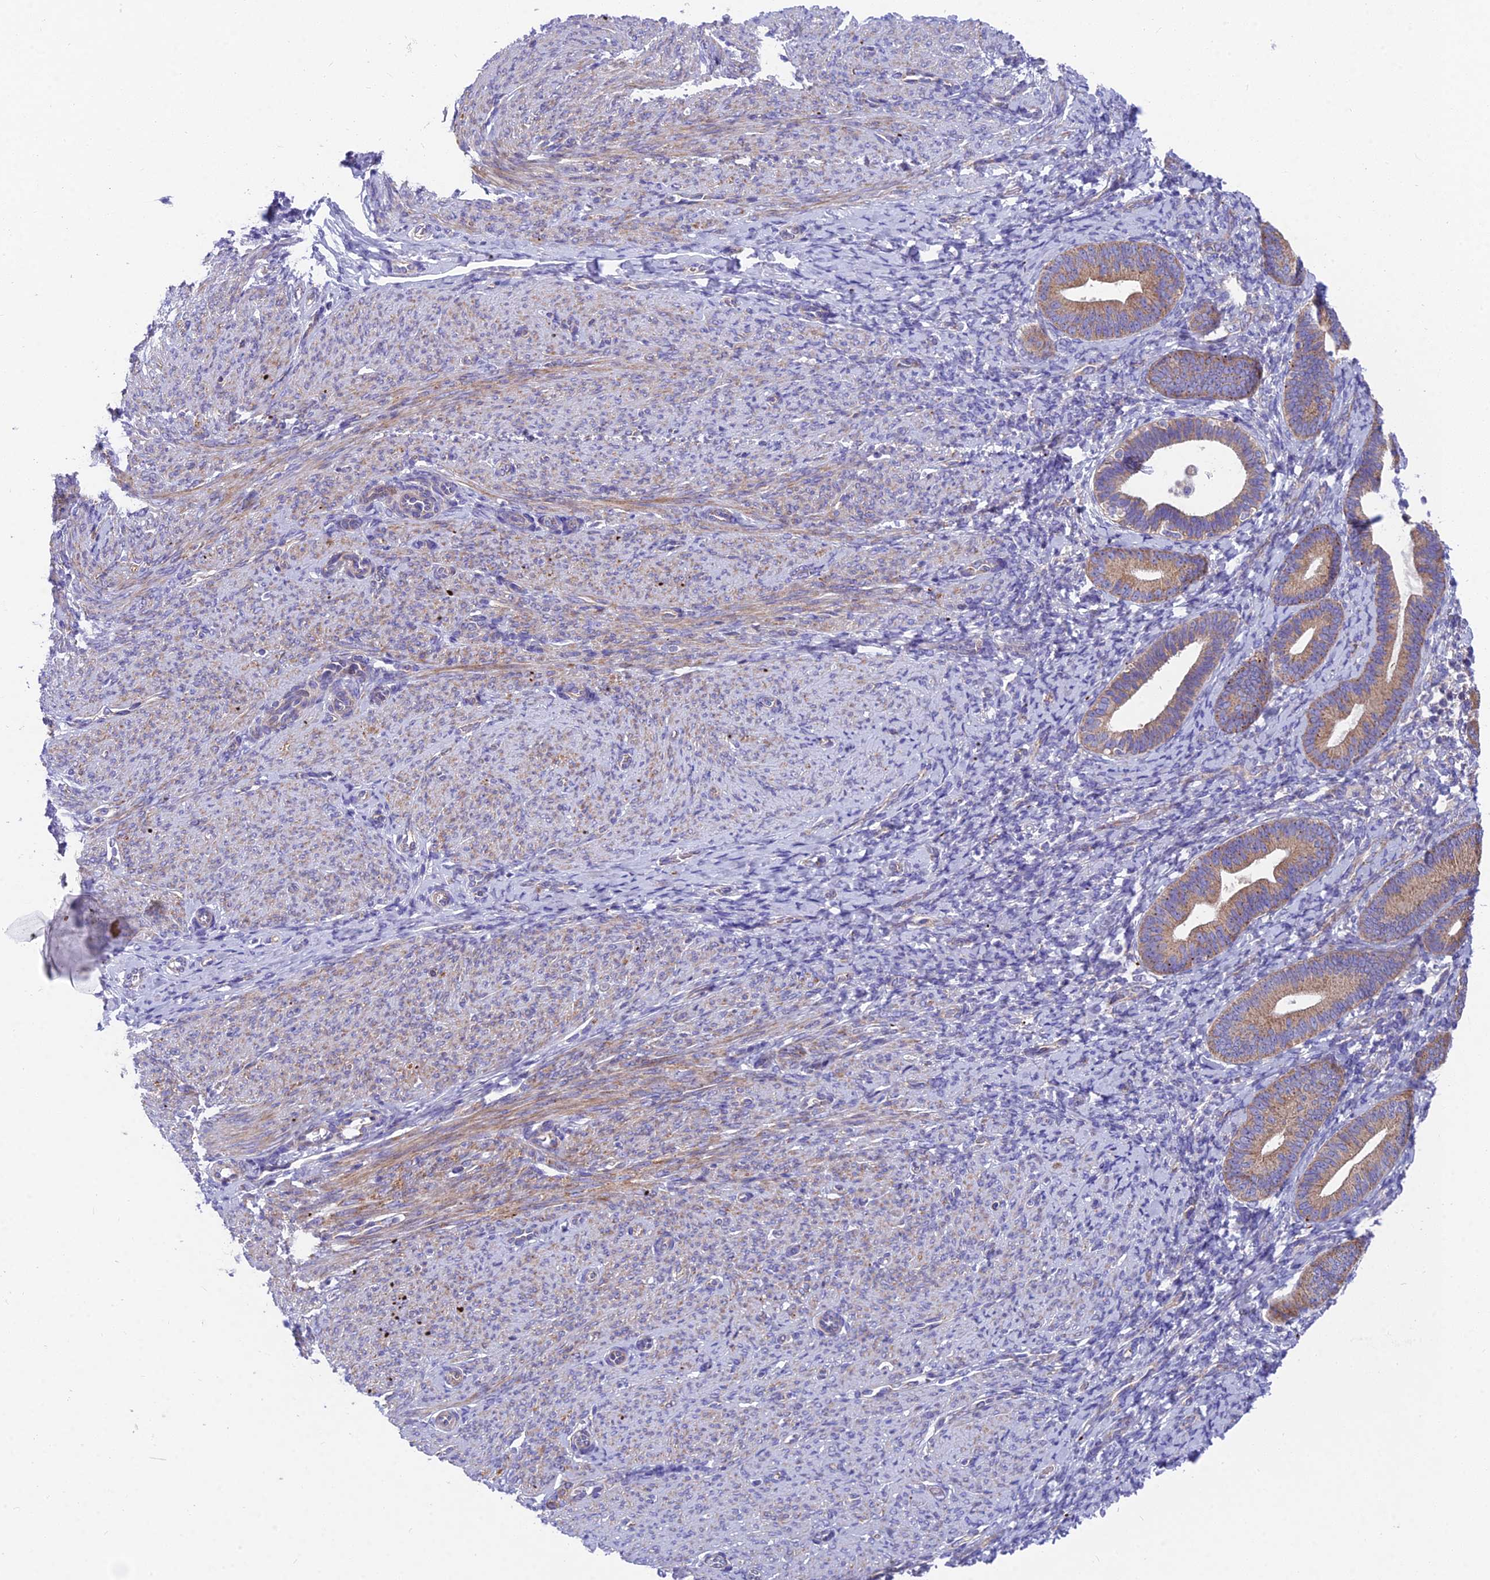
{"staining": {"intensity": "negative", "quantity": "none", "location": "none"}, "tissue": "endometrium", "cell_type": "Cells in endometrial stroma", "image_type": "normal", "snomed": [{"axis": "morphology", "description": "Normal tissue, NOS"}, {"axis": "topography", "description": "Endometrium"}], "caption": "High magnification brightfield microscopy of normal endometrium stained with DAB (brown) and counterstained with hematoxylin (blue): cells in endometrial stroma show no significant staining. (DAB (3,3'-diaminobenzidine) immunohistochemistry (IHC), high magnification).", "gene": "MVB12A", "patient": {"sex": "female", "age": 65}}